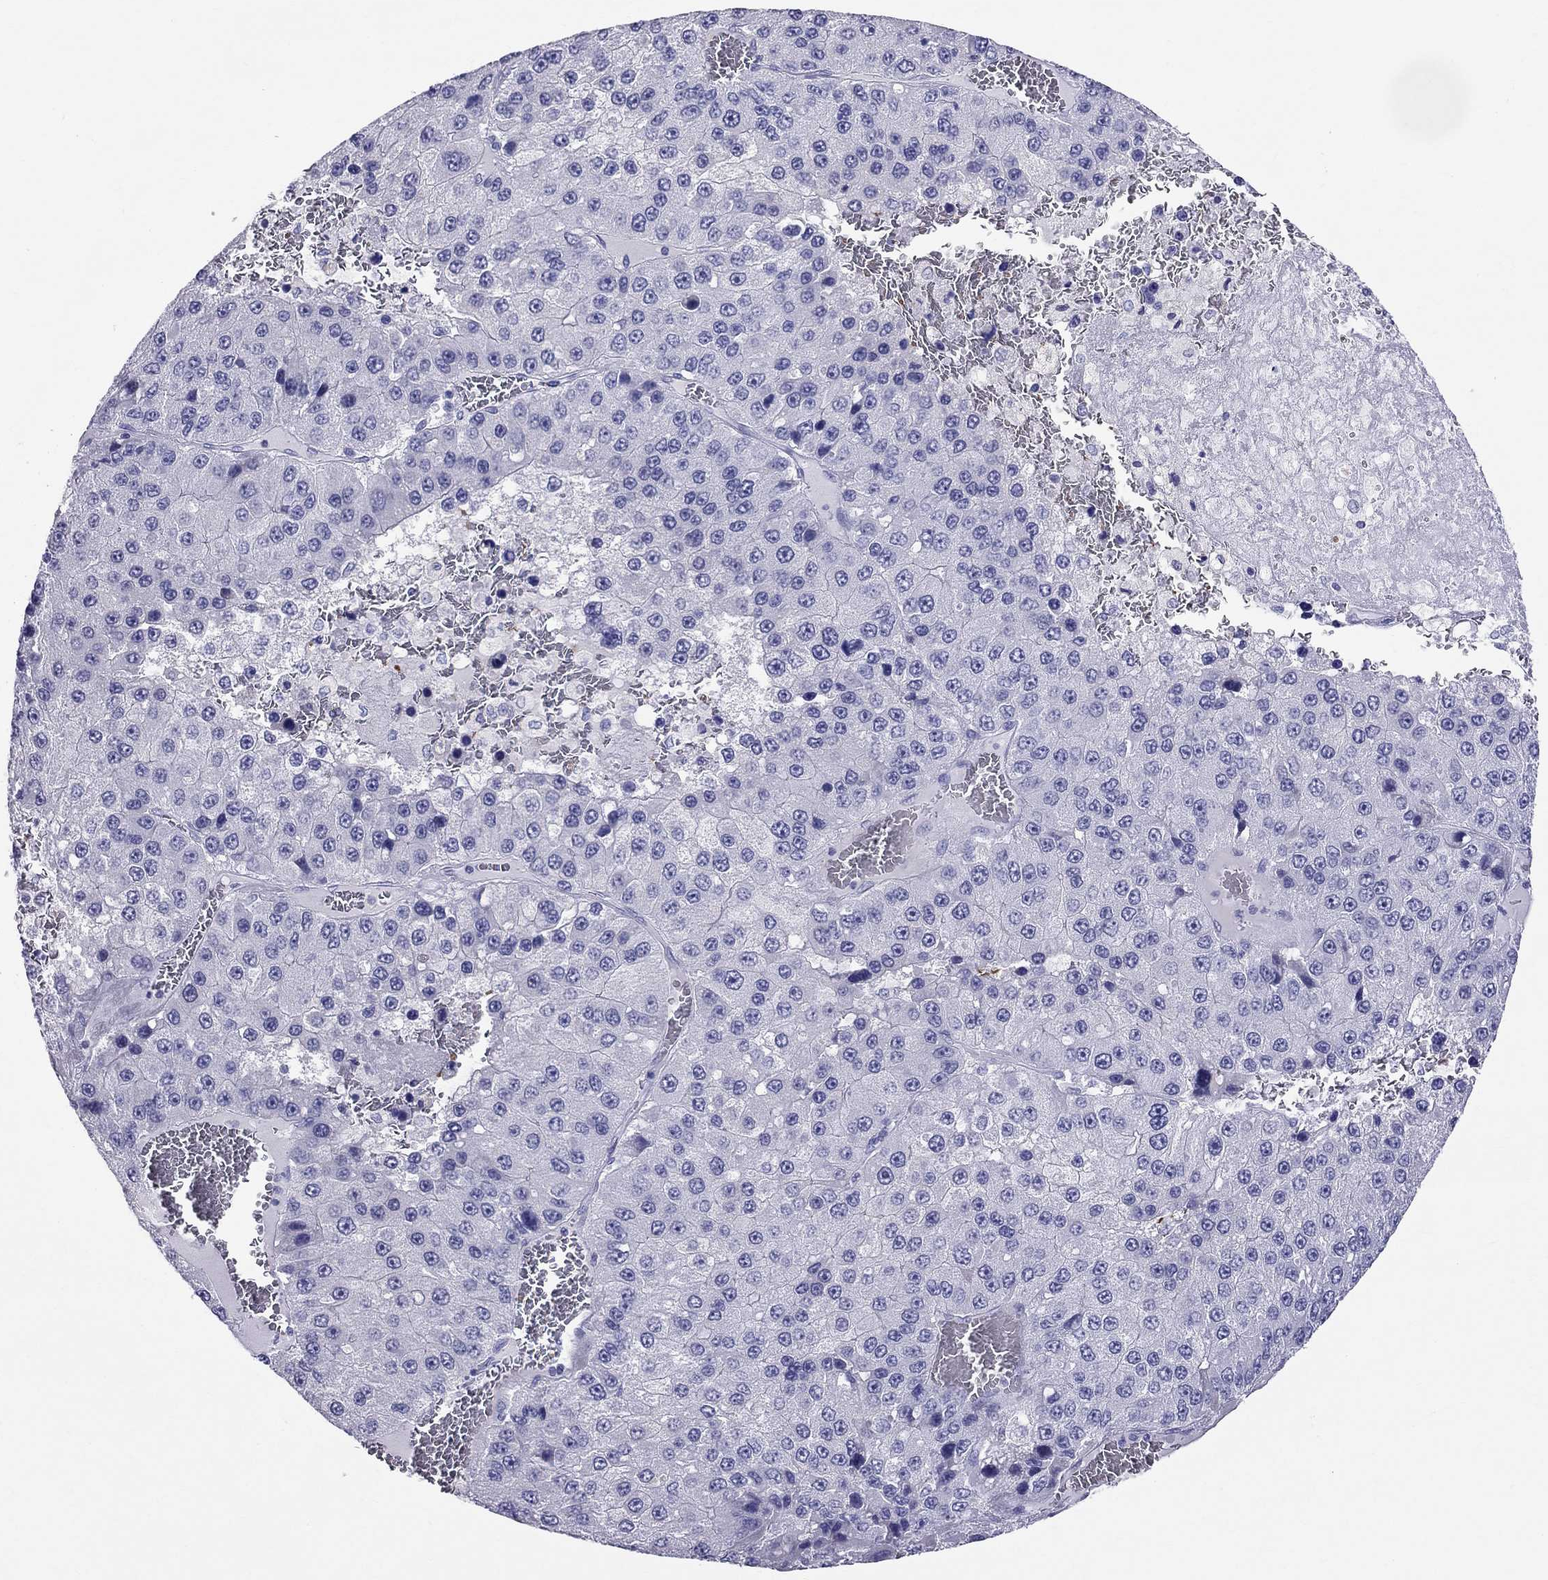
{"staining": {"intensity": "negative", "quantity": "none", "location": "none"}, "tissue": "liver cancer", "cell_type": "Tumor cells", "image_type": "cancer", "snomed": [{"axis": "morphology", "description": "Carcinoma, Hepatocellular, NOS"}, {"axis": "topography", "description": "Liver"}], "caption": "Liver cancer (hepatocellular carcinoma) was stained to show a protein in brown. There is no significant staining in tumor cells.", "gene": "DNAAF6", "patient": {"sex": "female", "age": 73}}